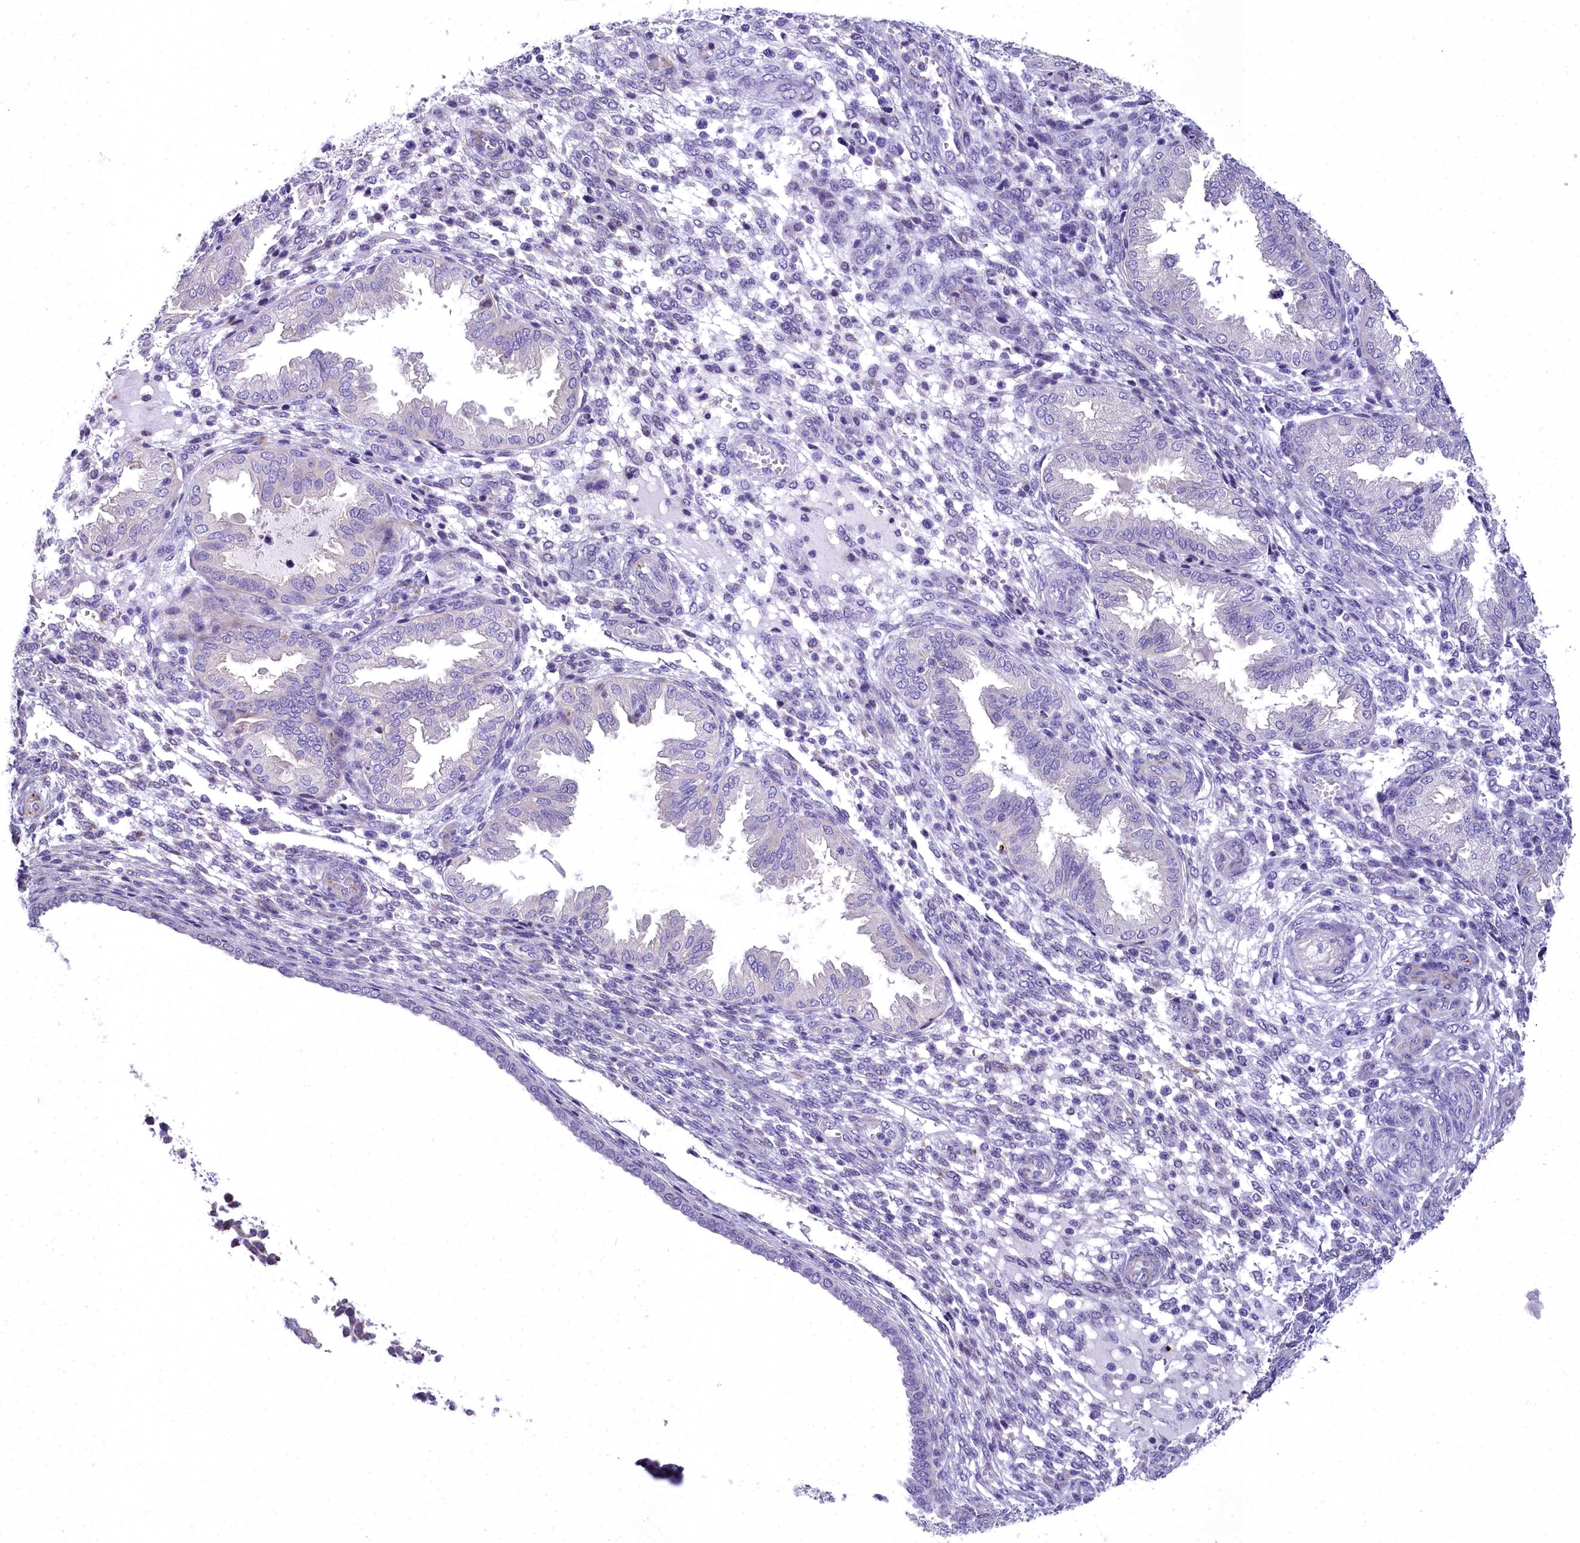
{"staining": {"intensity": "negative", "quantity": "none", "location": "none"}, "tissue": "endometrium", "cell_type": "Cells in endometrial stroma", "image_type": "normal", "snomed": [{"axis": "morphology", "description": "Normal tissue, NOS"}, {"axis": "topography", "description": "Endometrium"}], "caption": "Cells in endometrial stroma show no significant staining in normal endometrium.", "gene": "TIMM22", "patient": {"sex": "female", "age": 33}}